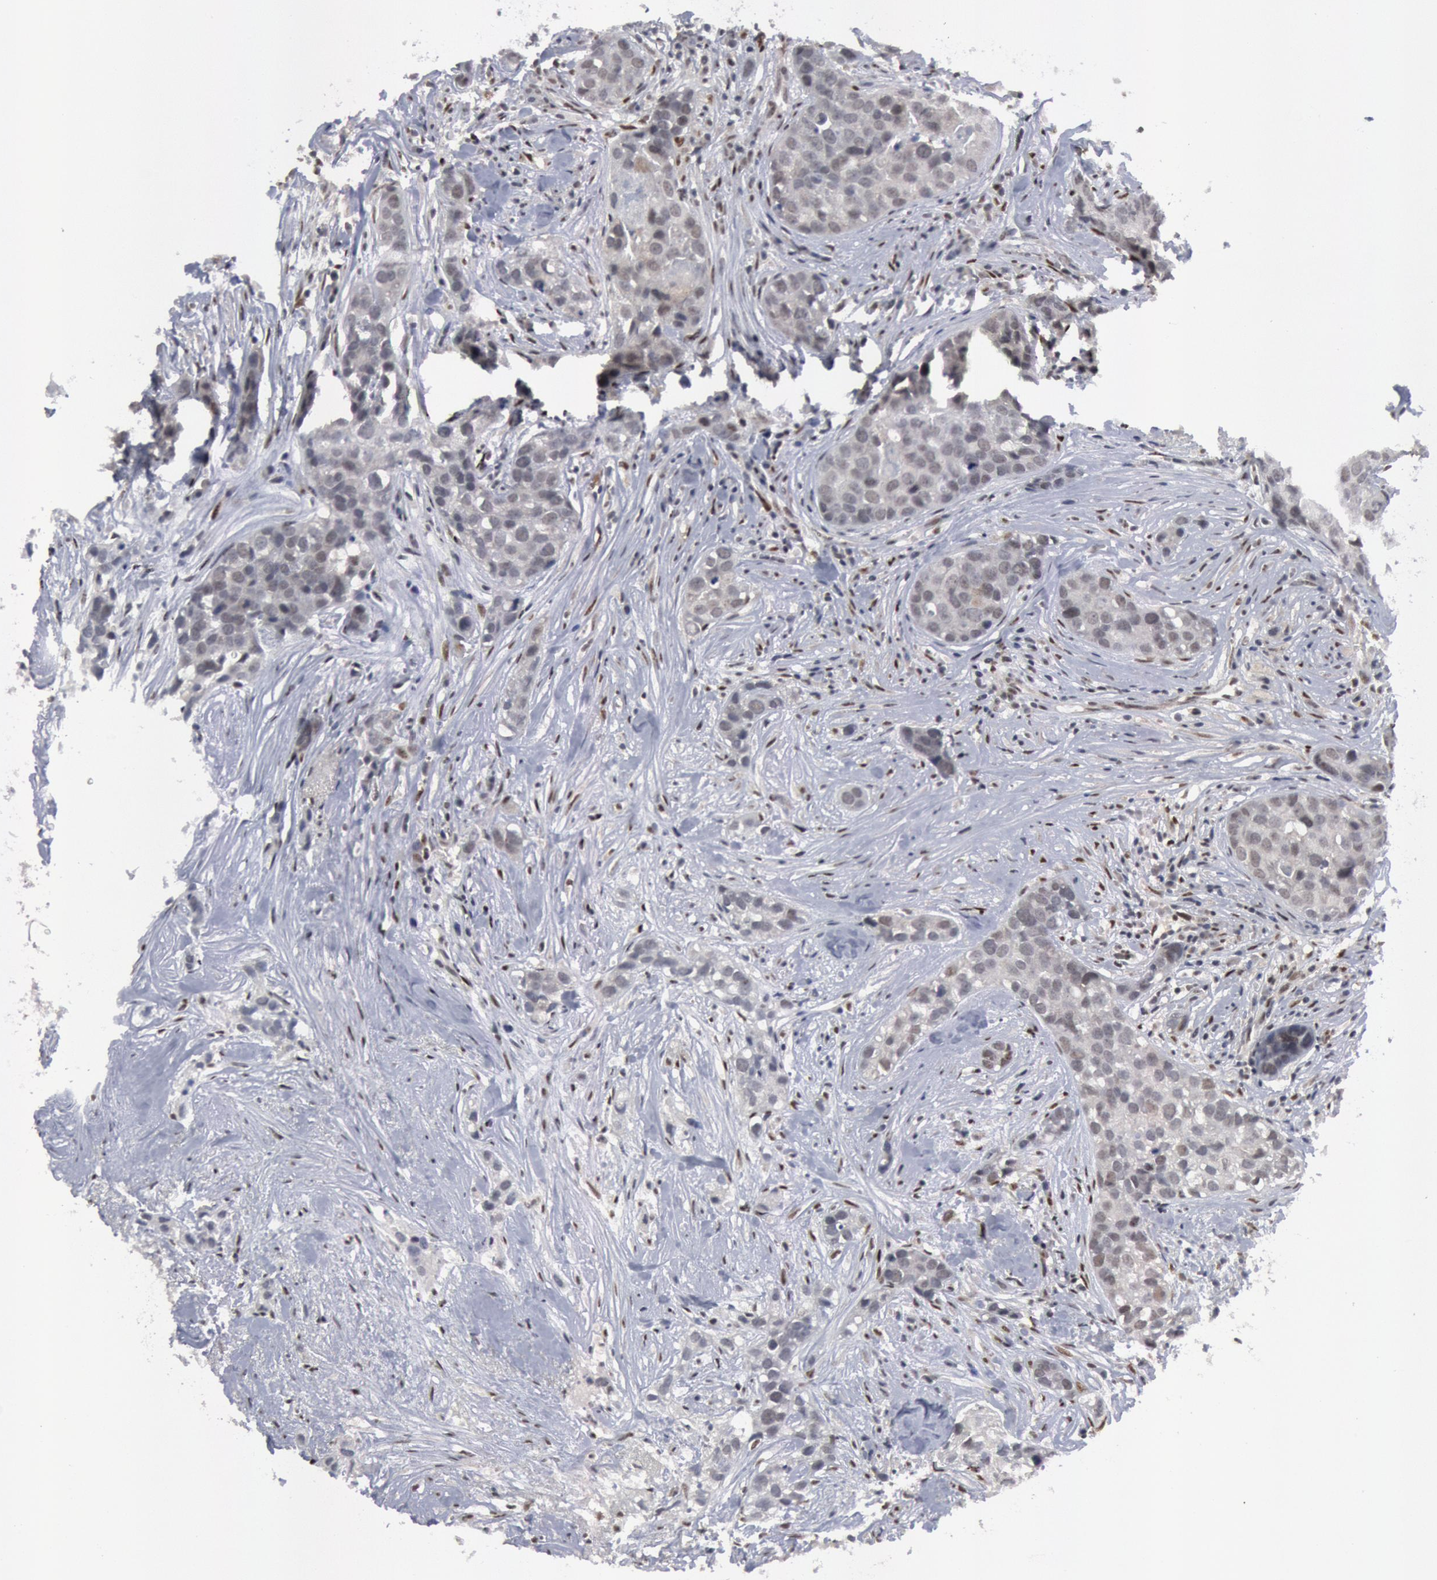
{"staining": {"intensity": "weak", "quantity": "<25%", "location": "nuclear"}, "tissue": "breast cancer", "cell_type": "Tumor cells", "image_type": "cancer", "snomed": [{"axis": "morphology", "description": "Duct carcinoma"}, {"axis": "topography", "description": "Breast"}], "caption": "Immunohistochemistry (IHC) of human breast cancer shows no expression in tumor cells.", "gene": "FOXO1", "patient": {"sex": "female", "age": 91}}